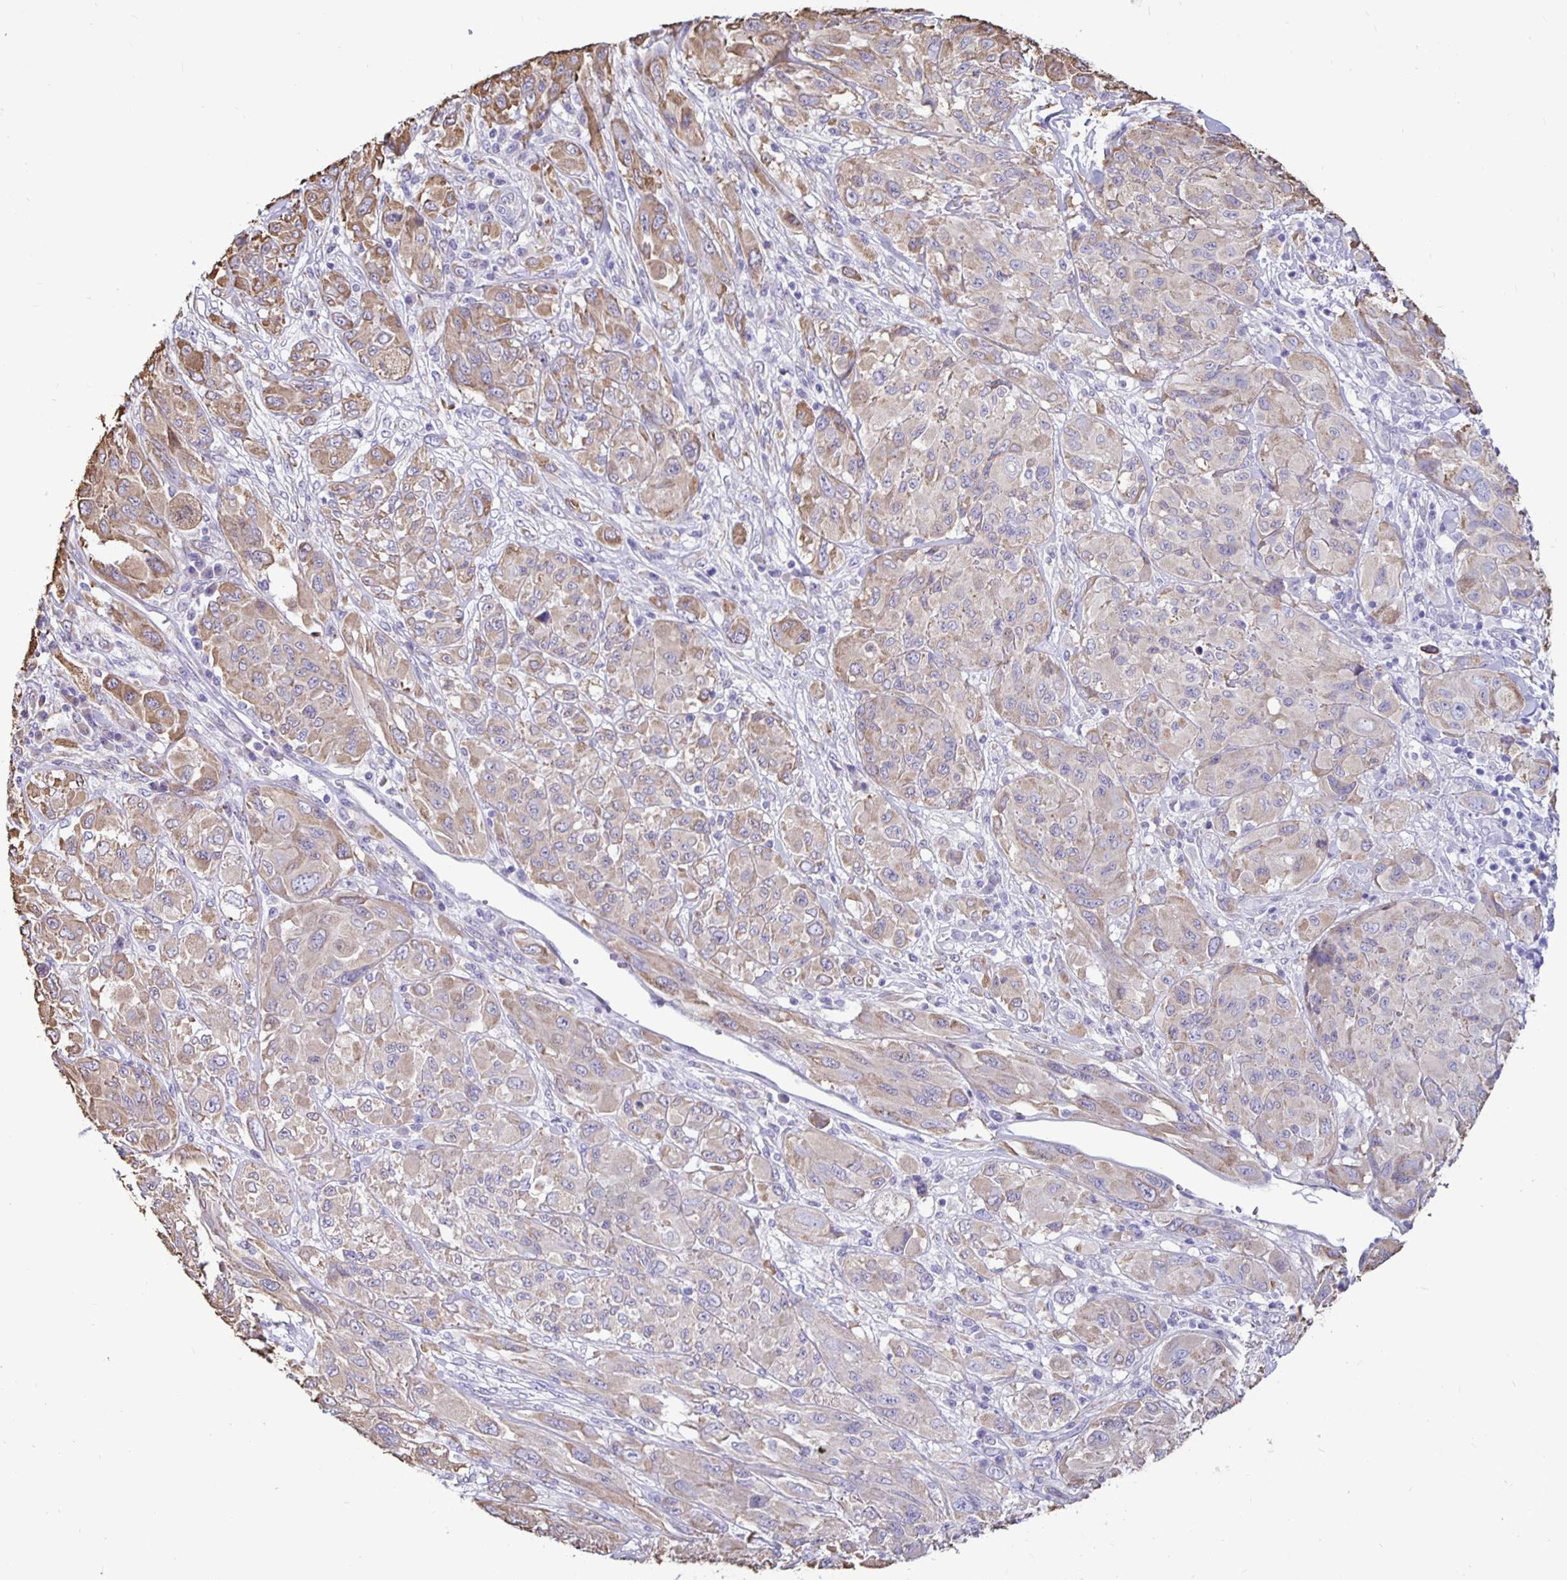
{"staining": {"intensity": "weak", "quantity": "25%-75%", "location": "cytoplasmic/membranous"}, "tissue": "melanoma", "cell_type": "Tumor cells", "image_type": "cancer", "snomed": [{"axis": "morphology", "description": "Malignant melanoma, NOS"}, {"axis": "topography", "description": "Skin"}], "caption": "Weak cytoplasmic/membranous staining for a protein is seen in approximately 25%-75% of tumor cells of melanoma using immunohistochemistry.", "gene": "DNAI2", "patient": {"sex": "female", "age": 91}}